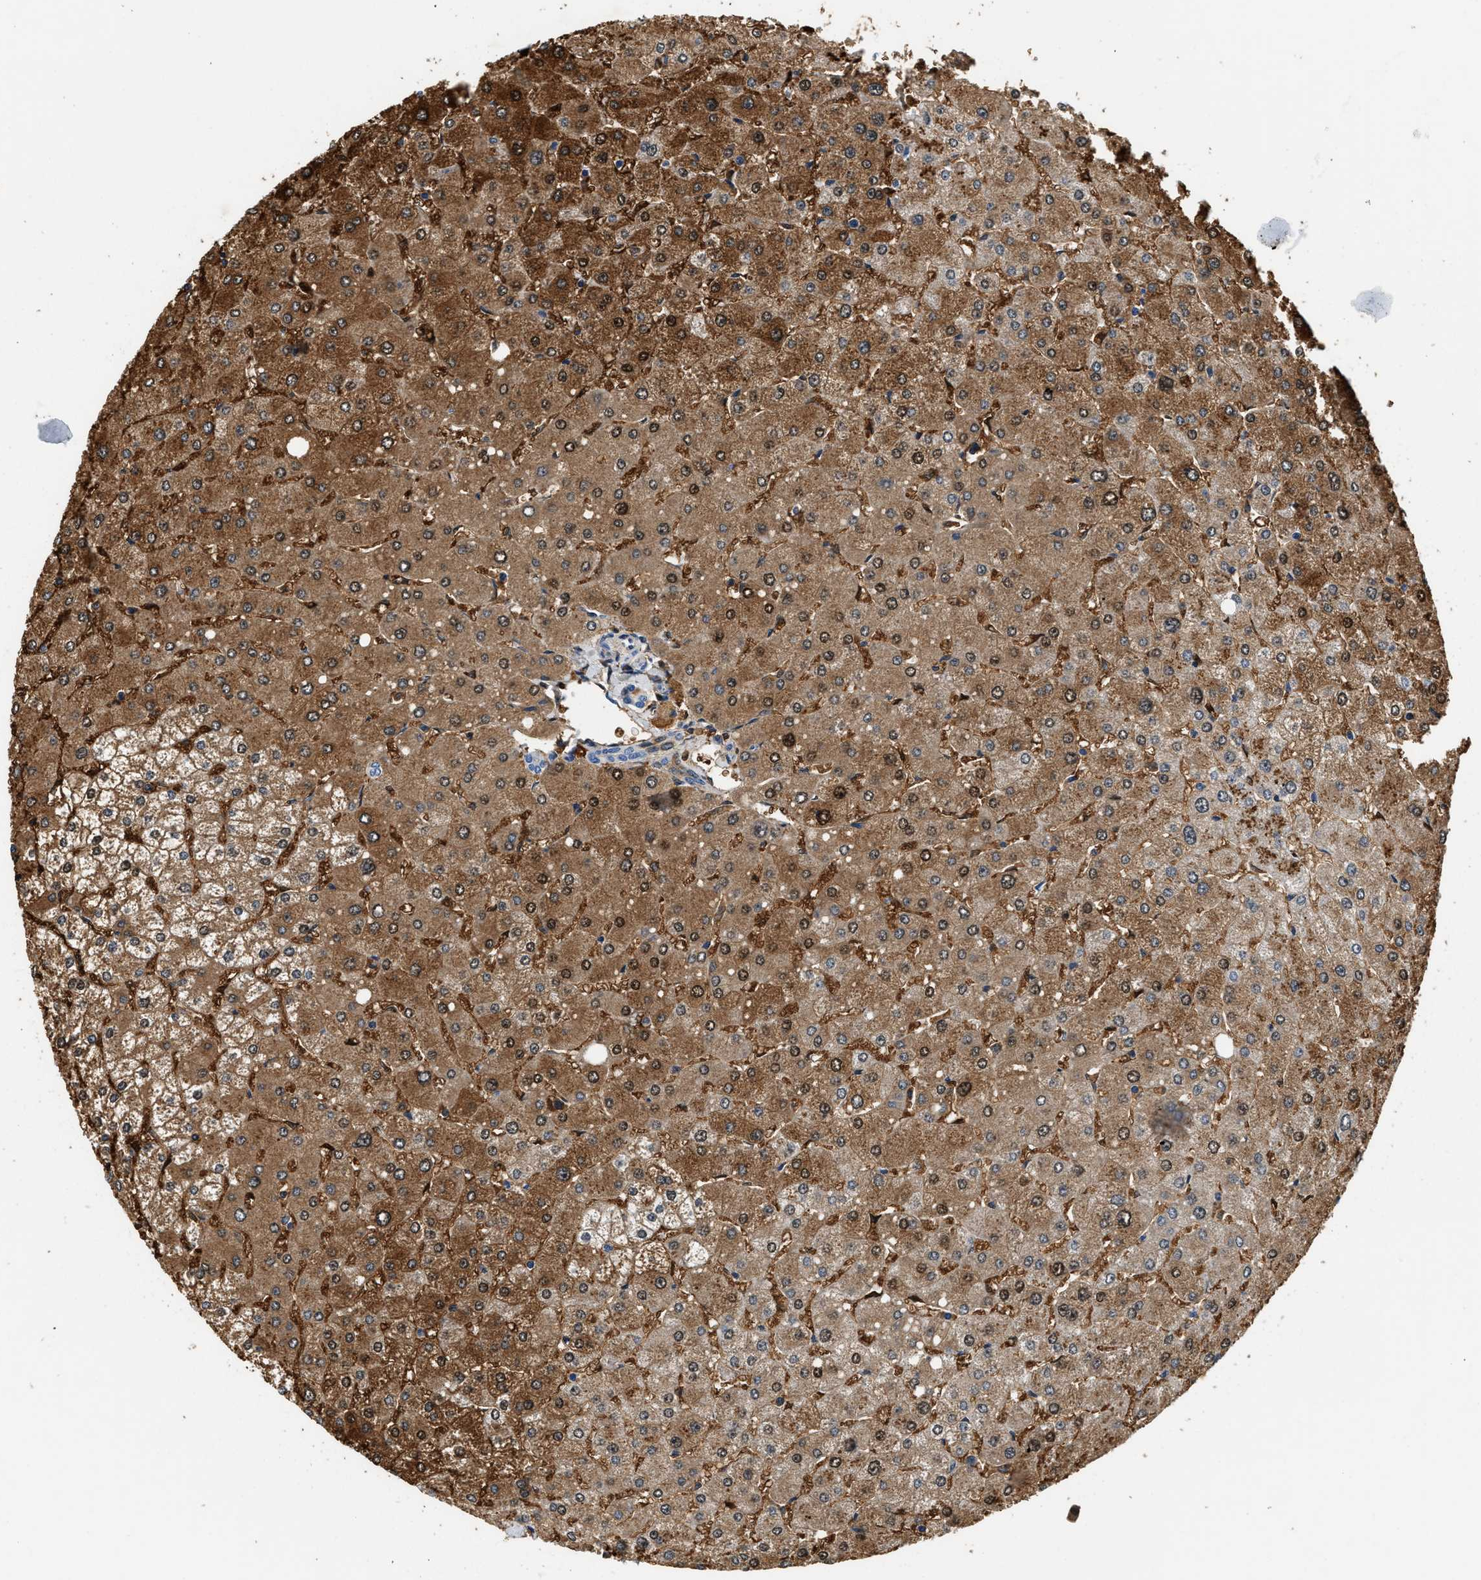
{"staining": {"intensity": "negative", "quantity": "none", "location": "none"}, "tissue": "liver", "cell_type": "Cholangiocytes", "image_type": "normal", "snomed": [{"axis": "morphology", "description": "Normal tissue, NOS"}, {"axis": "topography", "description": "Liver"}], "caption": "The photomicrograph shows no significant expression in cholangiocytes of liver.", "gene": "SLC35E1", "patient": {"sex": "male", "age": 55}}